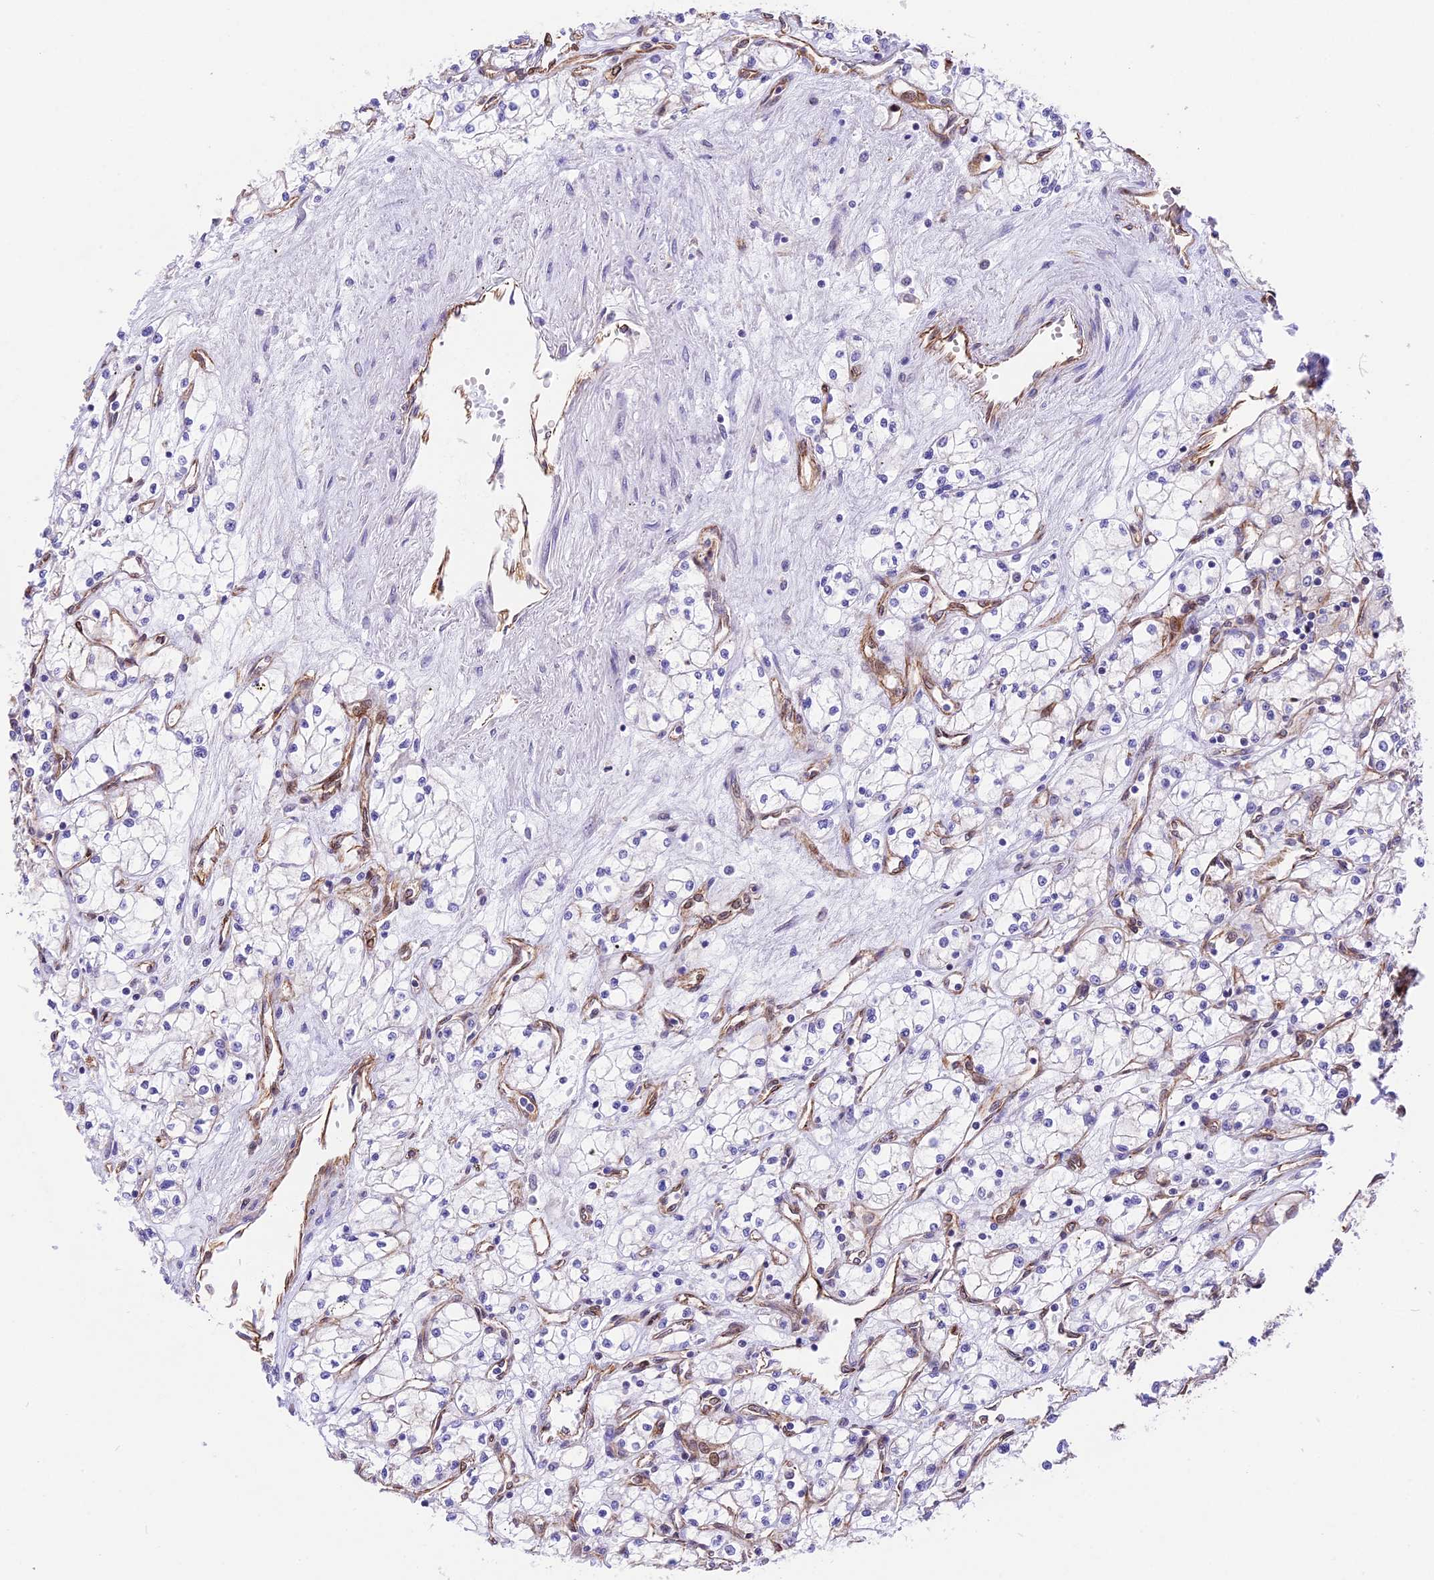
{"staining": {"intensity": "negative", "quantity": "none", "location": "none"}, "tissue": "renal cancer", "cell_type": "Tumor cells", "image_type": "cancer", "snomed": [{"axis": "morphology", "description": "Adenocarcinoma, NOS"}, {"axis": "topography", "description": "Kidney"}], "caption": "Protein analysis of adenocarcinoma (renal) shows no significant expression in tumor cells. The staining is performed using DAB brown chromogen with nuclei counter-stained in using hematoxylin.", "gene": "R3HDM4", "patient": {"sex": "male", "age": 59}}